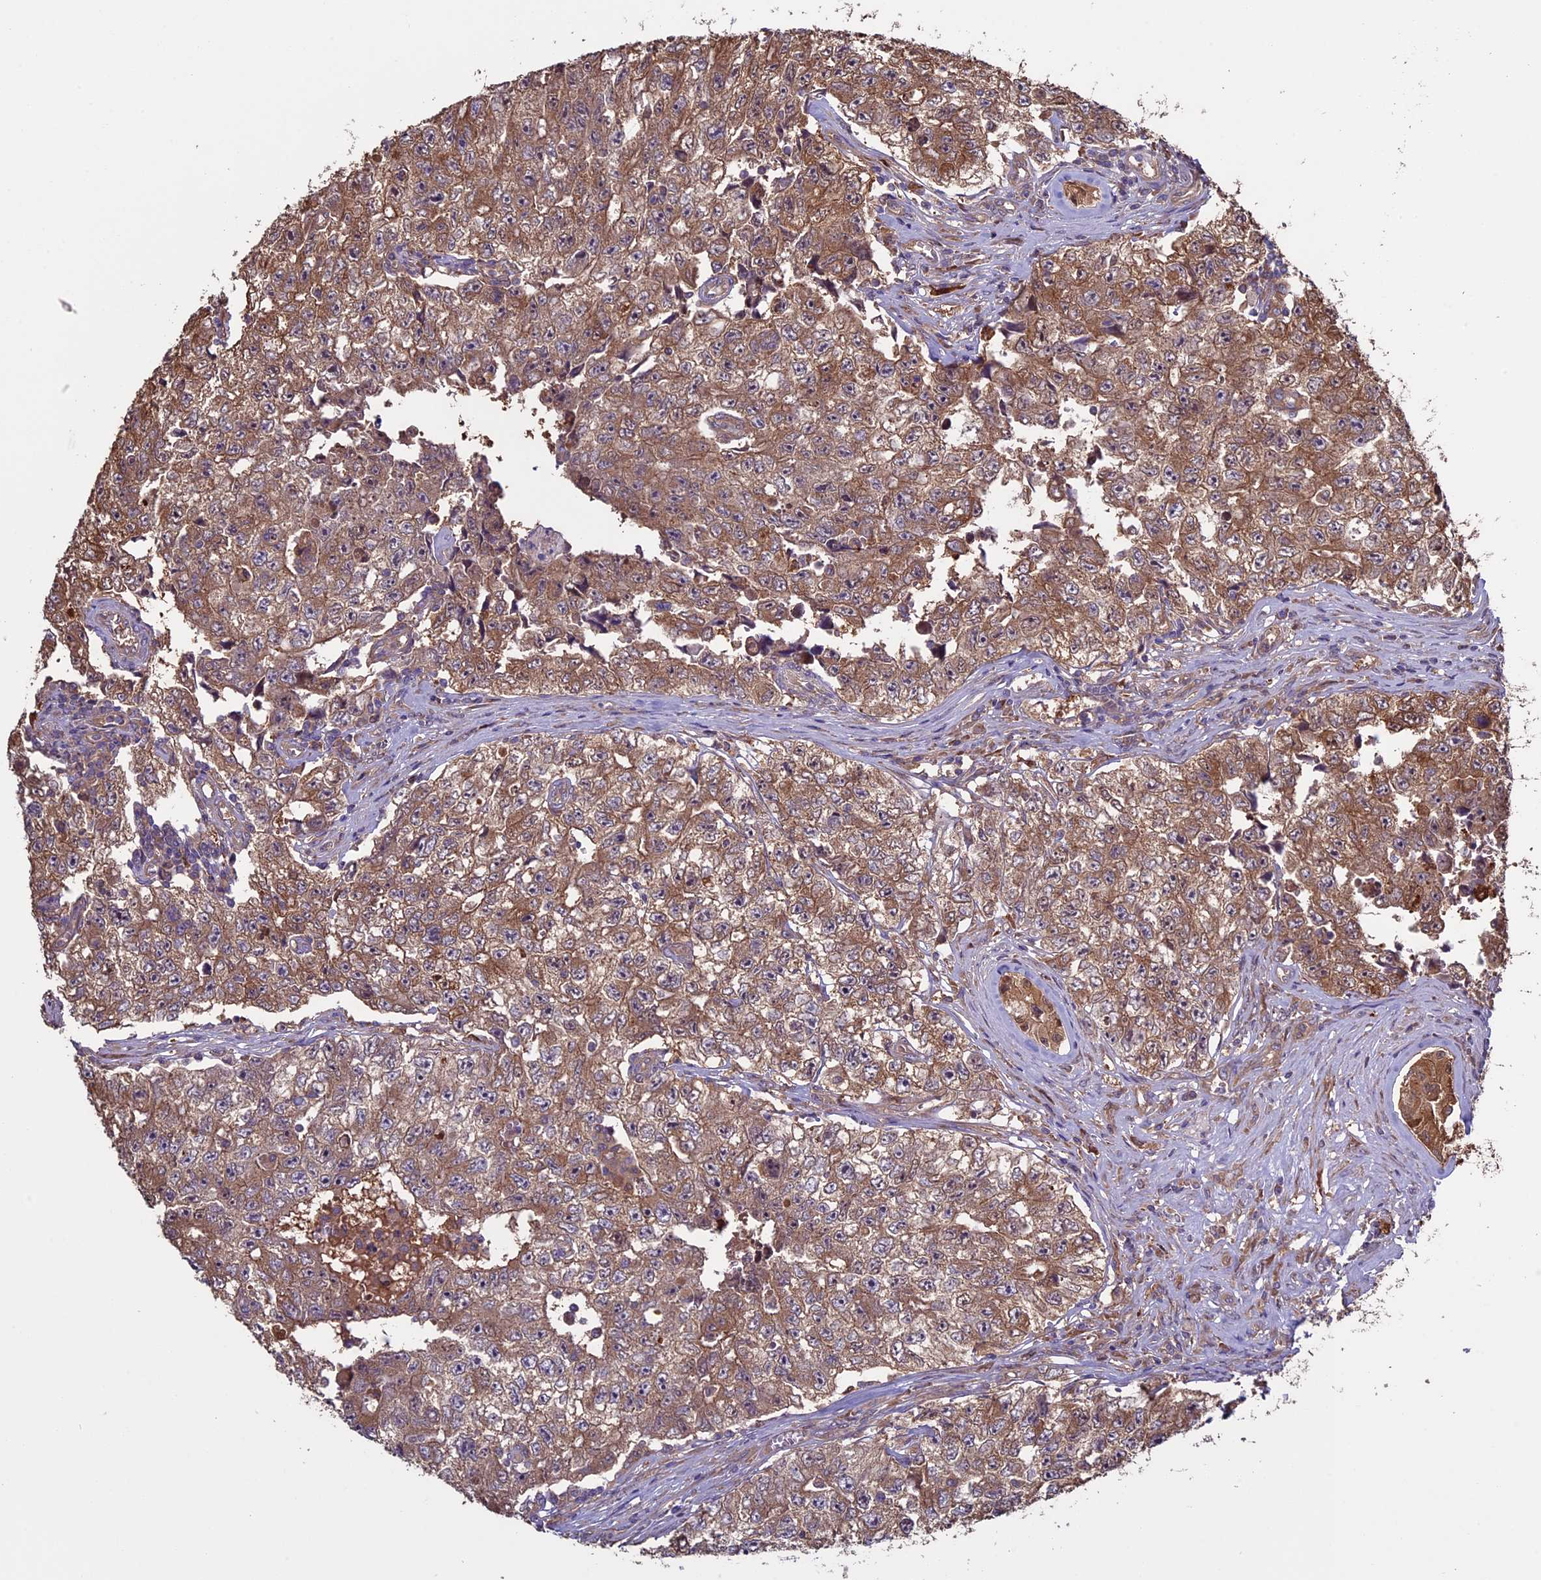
{"staining": {"intensity": "moderate", "quantity": ">75%", "location": "cytoplasmic/membranous"}, "tissue": "testis cancer", "cell_type": "Tumor cells", "image_type": "cancer", "snomed": [{"axis": "morphology", "description": "Carcinoma, Embryonal, NOS"}, {"axis": "topography", "description": "Testis"}], "caption": "Embryonal carcinoma (testis) stained for a protein (brown) shows moderate cytoplasmic/membranous positive staining in about >75% of tumor cells.", "gene": "VWA3A", "patient": {"sex": "male", "age": 17}}